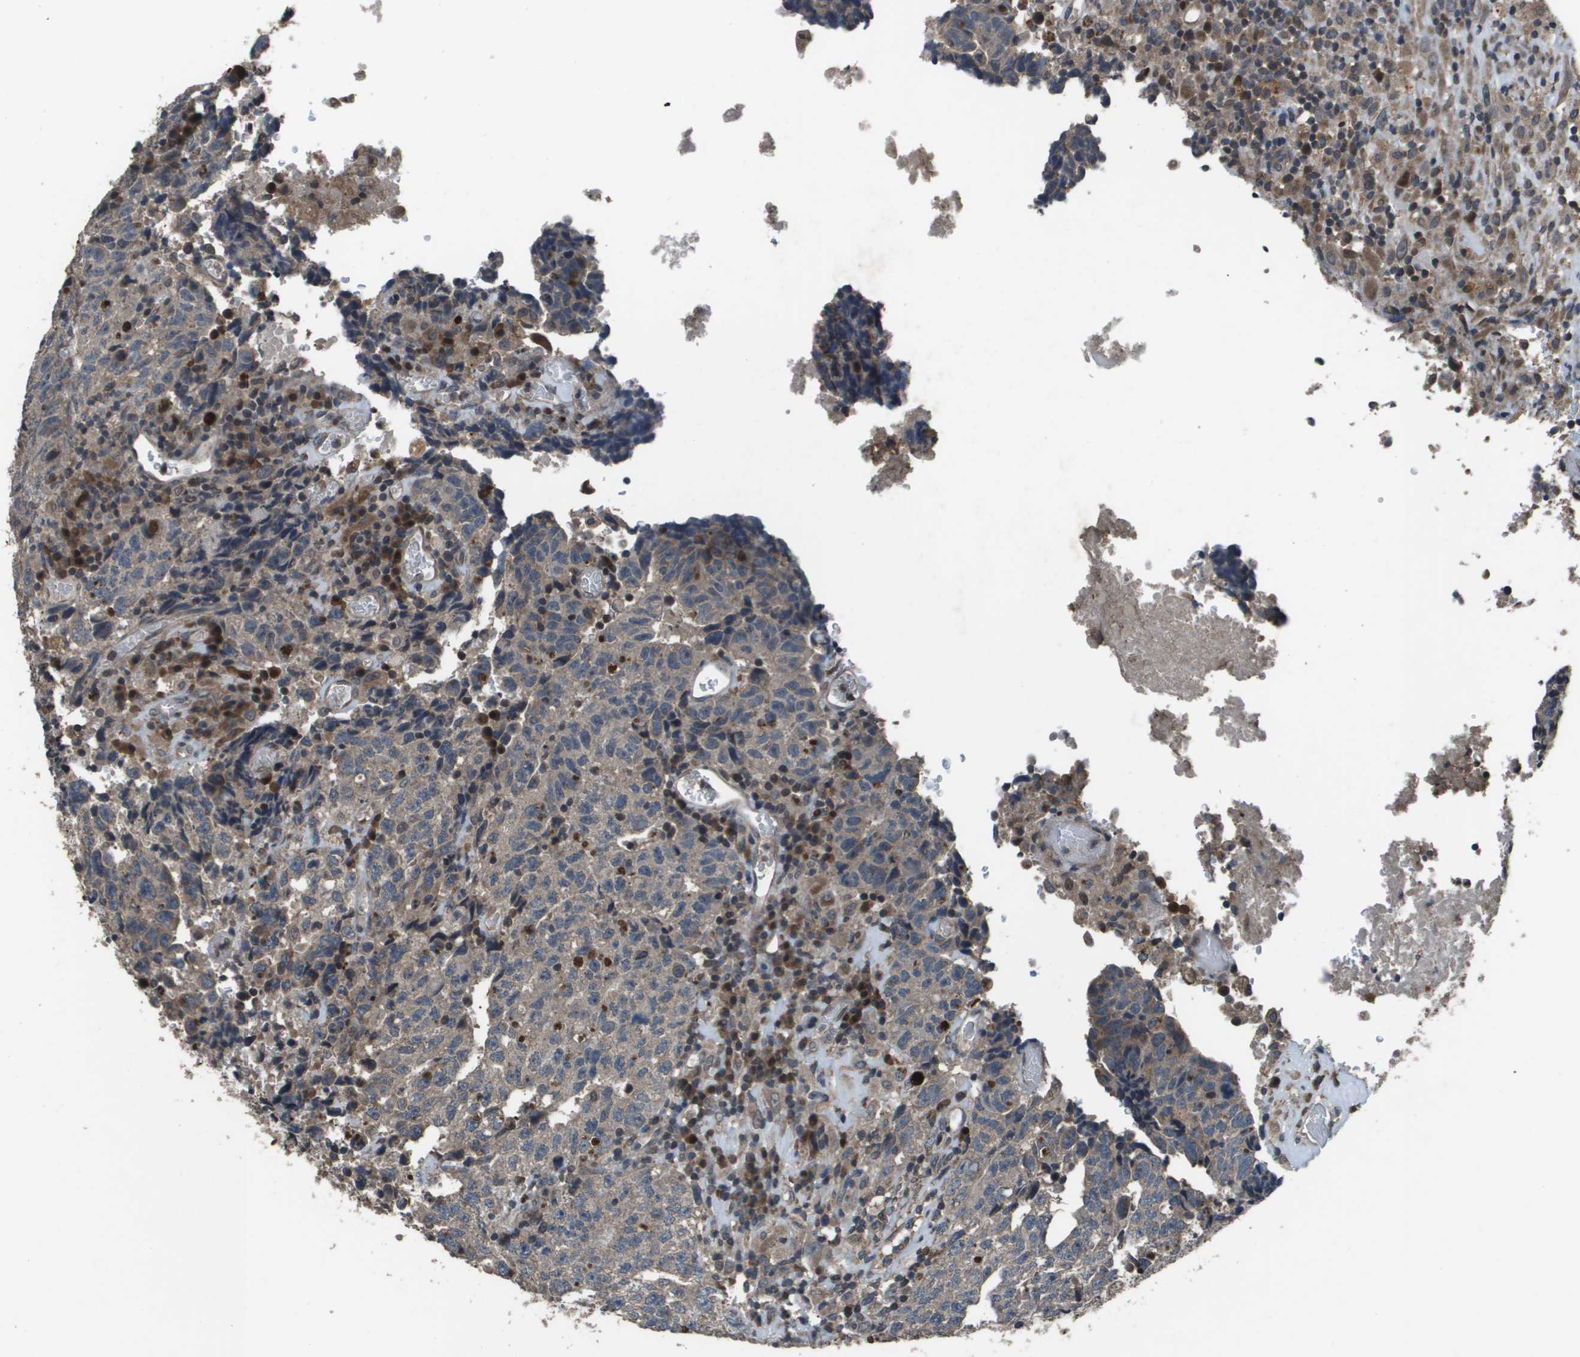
{"staining": {"intensity": "negative", "quantity": "none", "location": "none"}, "tissue": "testis cancer", "cell_type": "Tumor cells", "image_type": "cancer", "snomed": [{"axis": "morphology", "description": "Necrosis, NOS"}, {"axis": "morphology", "description": "Carcinoma, Embryonal, NOS"}, {"axis": "topography", "description": "Testis"}], "caption": "Immunohistochemical staining of human testis cancer exhibits no significant positivity in tumor cells.", "gene": "GOSR2", "patient": {"sex": "male", "age": 19}}